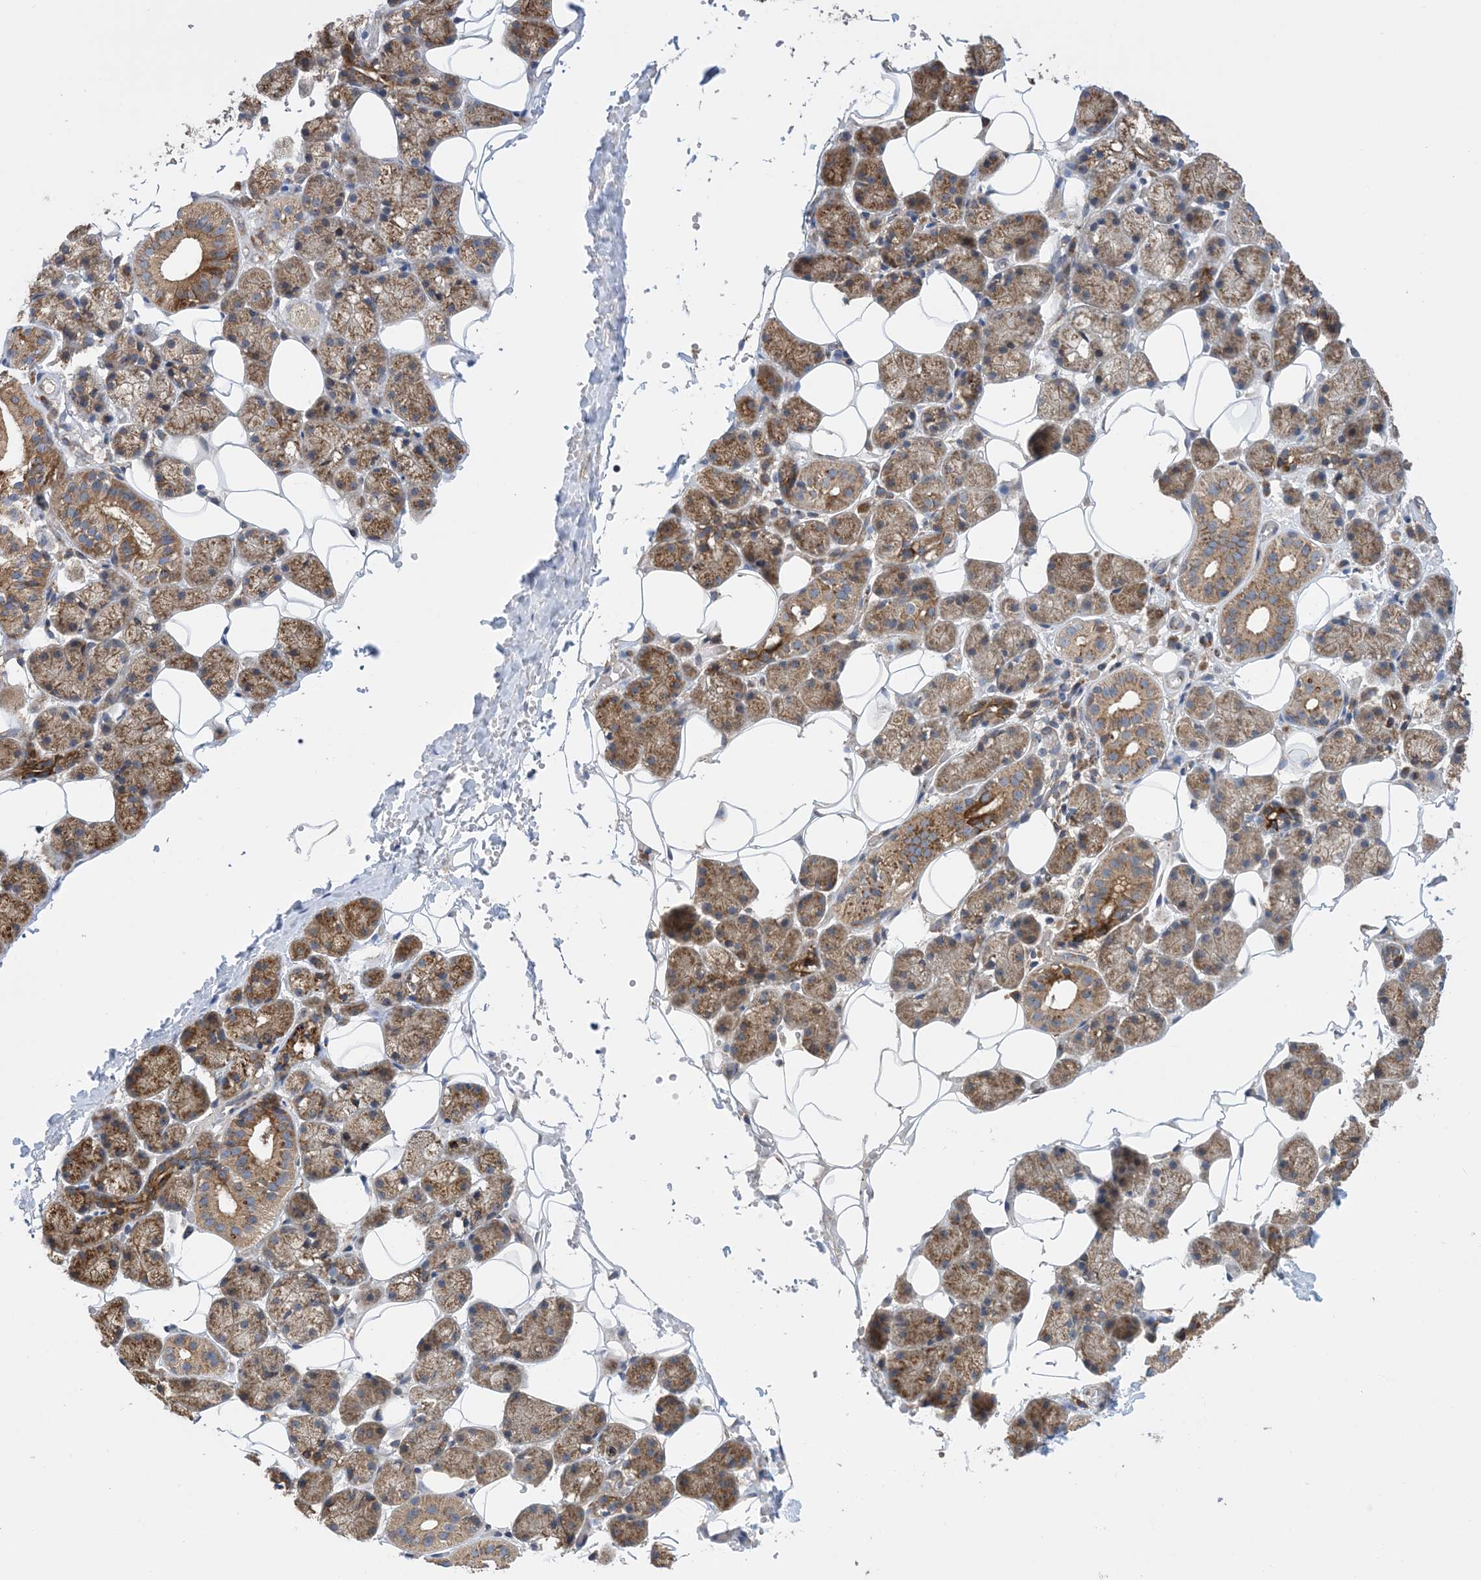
{"staining": {"intensity": "moderate", "quantity": "25%-75%", "location": "cytoplasmic/membranous"}, "tissue": "salivary gland", "cell_type": "Glandular cells", "image_type": "normal", "snomed": [{"axis": "morphology", "description": "Normal tissue, NOS"}, {"axis": "topography", "description": "Salivary gland"}], "caption": "Unremarkable salivary gland was stained to show a protein in brown. There is medium levels of moderate cytoplasmic/membranous staining in about 25%-75% of glandular cells.", "gene": "CLEC16A", "patient": {"sex": "female", "age": 33}}